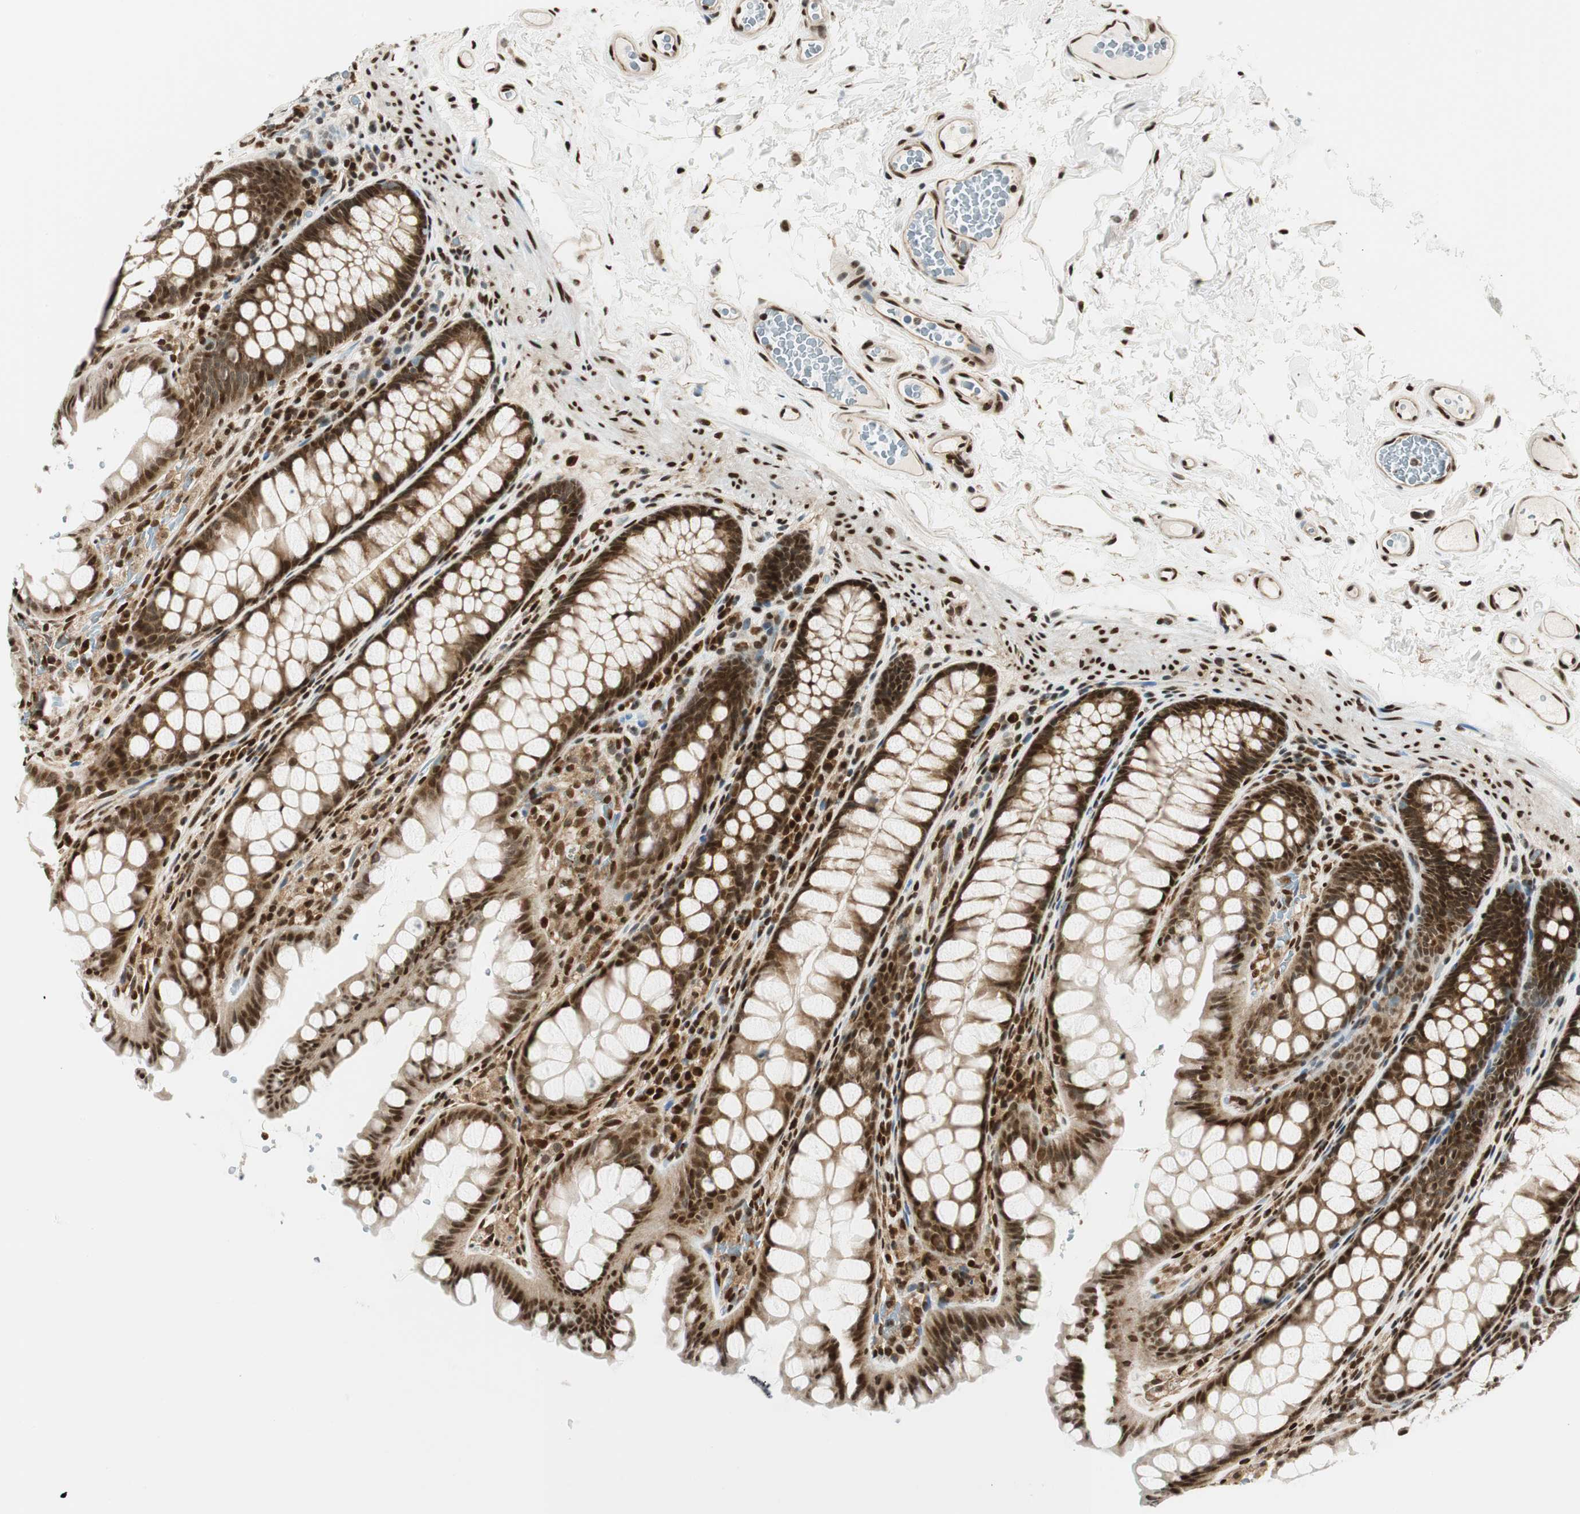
{"staining": {"intensity": "strong", "quantity": ">75%", "location": "nuclear"}, "tissue": "colon", "cell_type": "Endothelial cells", "image_type": "normal", "snomed": [{"axis": "morphology", "description": "Normal tissue, NOS"}, {"axis": "topography", "description": "Colon"}], "caption": "High-magnification brightfield microscopy of benign colon stained with DAB (brown) and counterstained with hematoxylin (blue). endothelial cells exhibit strong nuclear expression is appreciated in approximately>75% of cells.", "gene": "RING1", "patient": {"sex": "female", "age": 55}}